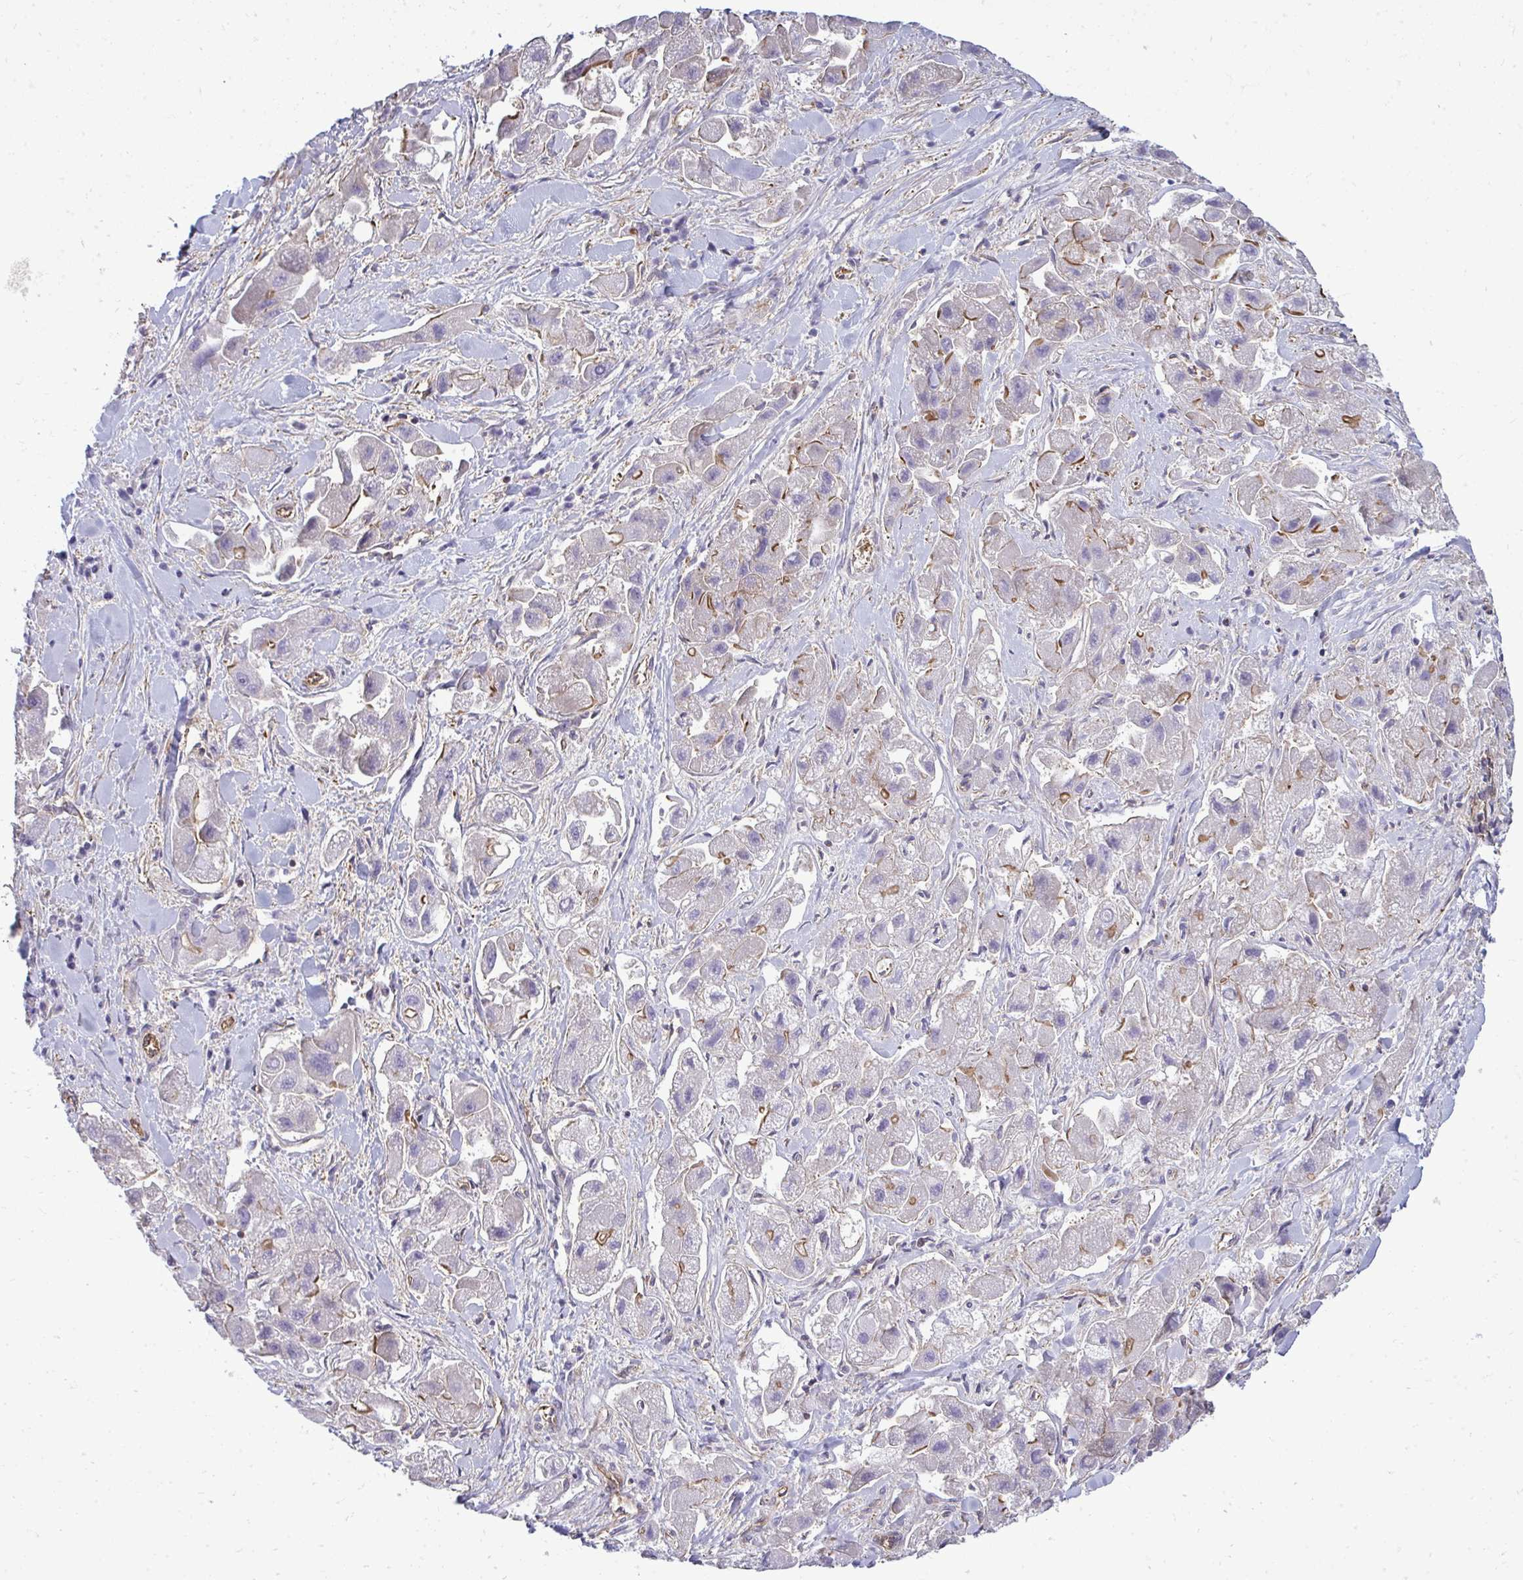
{"staining": {"intensity": "moderate", "quantity": "<25%", "location": "cytoplasmic/membranous"}, "tissue": "liver cancer", "cell_type": "Tumor cells", "image_type": "cancer", "snomed": [{"axis": "morphology", "description": "Carcinoma, Hepatocellular, NOS"}, {"axis": "topography", "description": "Liver"}], "caption": "A micrograph of liver cancer stained for a protein reveals moderate cytoplasmic/membranous brown staining in tumor cells. (brown staining indicates protein expression, while blue staining denotes nuclei).", "gene": "FUT10", "patient": {"sex": "male", "age": 24}}